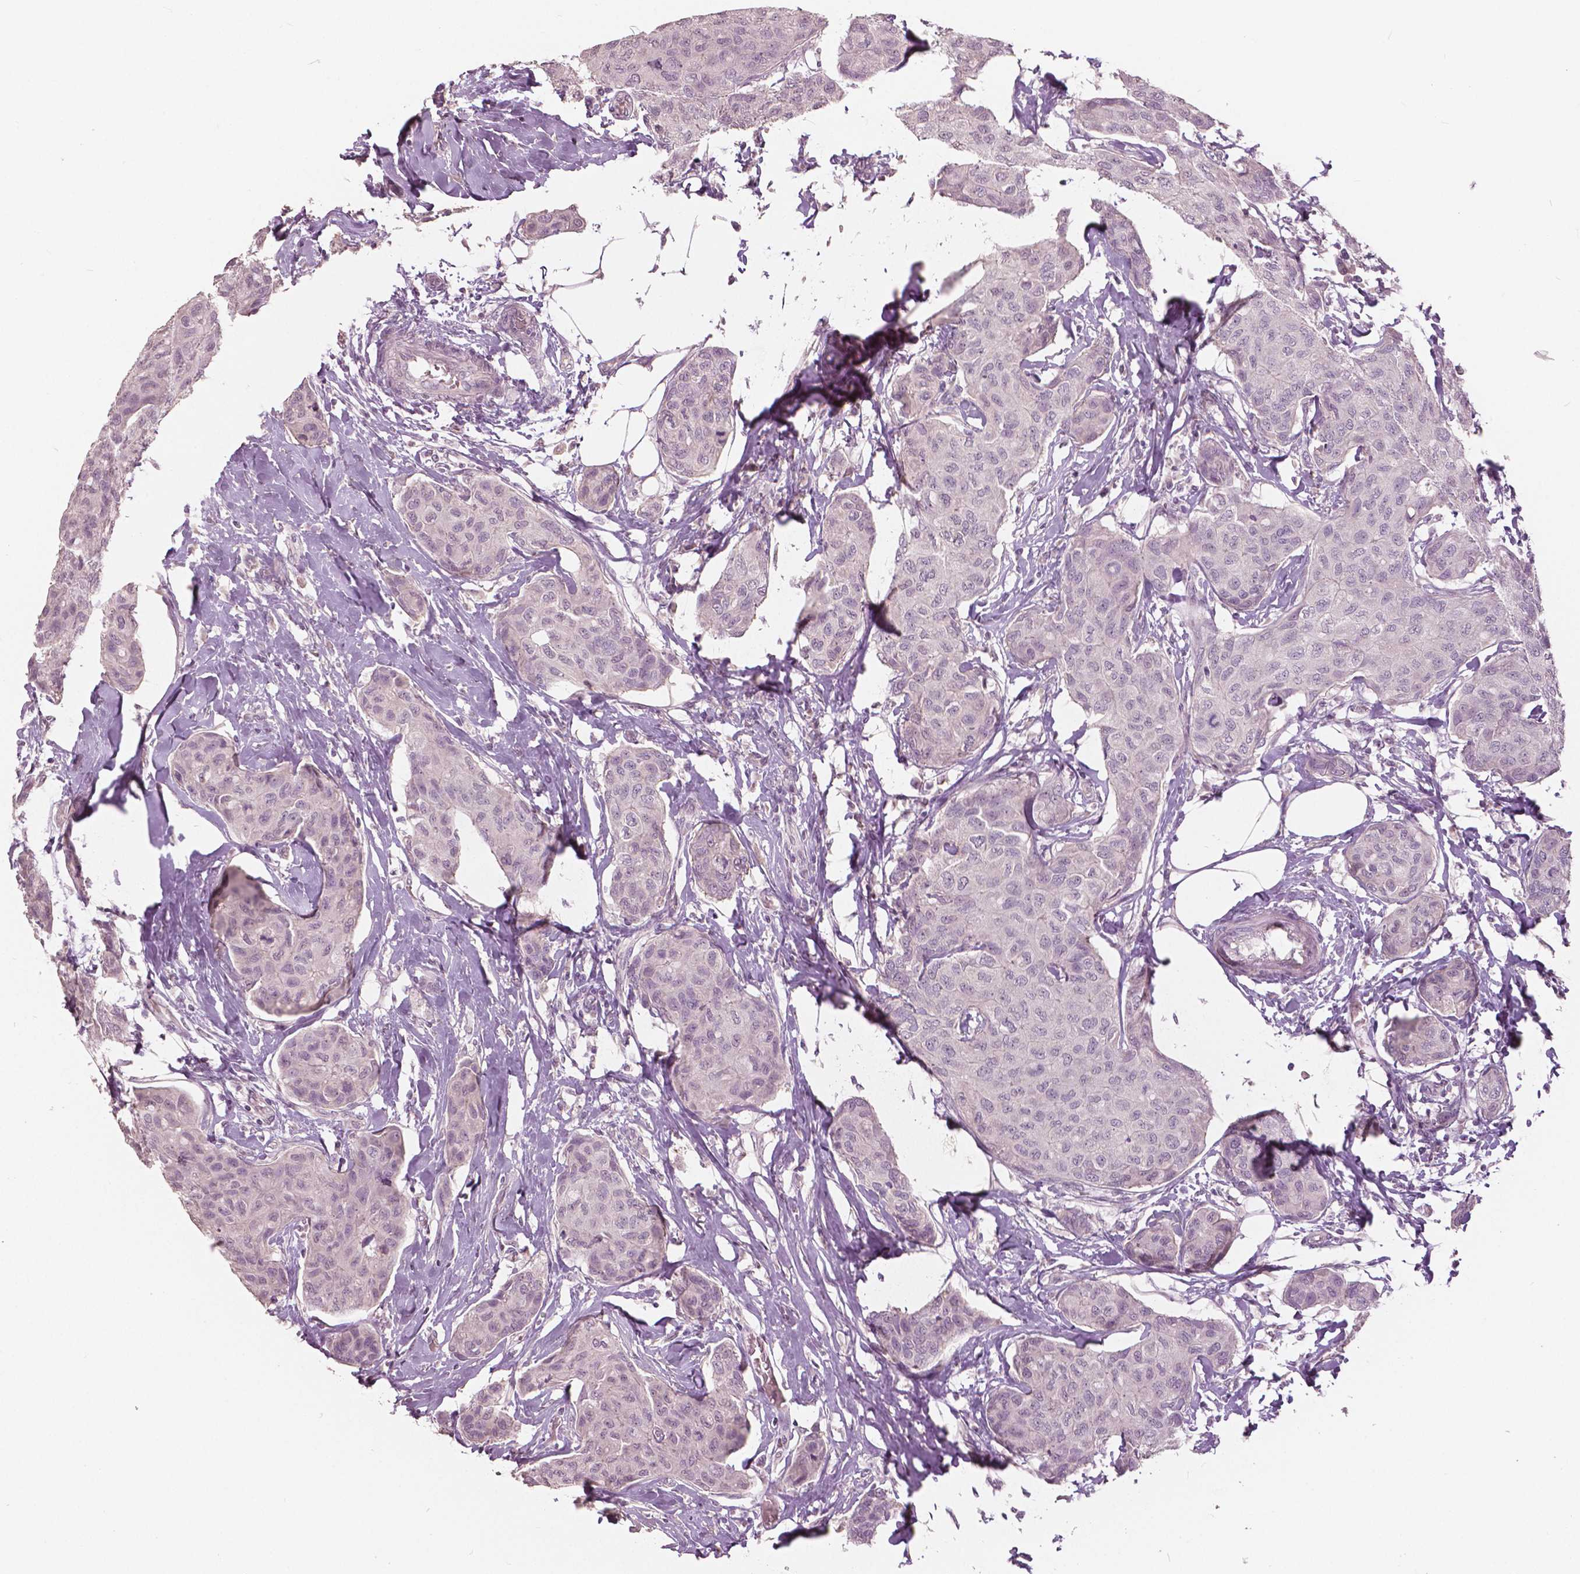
{"staining": {"intensity": "negative", "quantity": "none", "location": "none"}, "tissue": "breast cancer", "cell_type": "Tumor cells", "image_type": "cancer", "snomed": [{"axis": "morphology", "description": "Duct carcinoma"}, {"axis": "topography", "description": "Breast"}], "caption": "DAB immunohistochemical staining of human breast cancer (infiltrating ductal carcinoma) displays no significant expression in tumor cells. Brightfield microscopy of immunohistochemistry (IHC) stained with DAB (brown) and hematoxylin (blue), captured at high magnification.", "gene": "NANOG", "patient": {"sex": "female", "age": 80}}